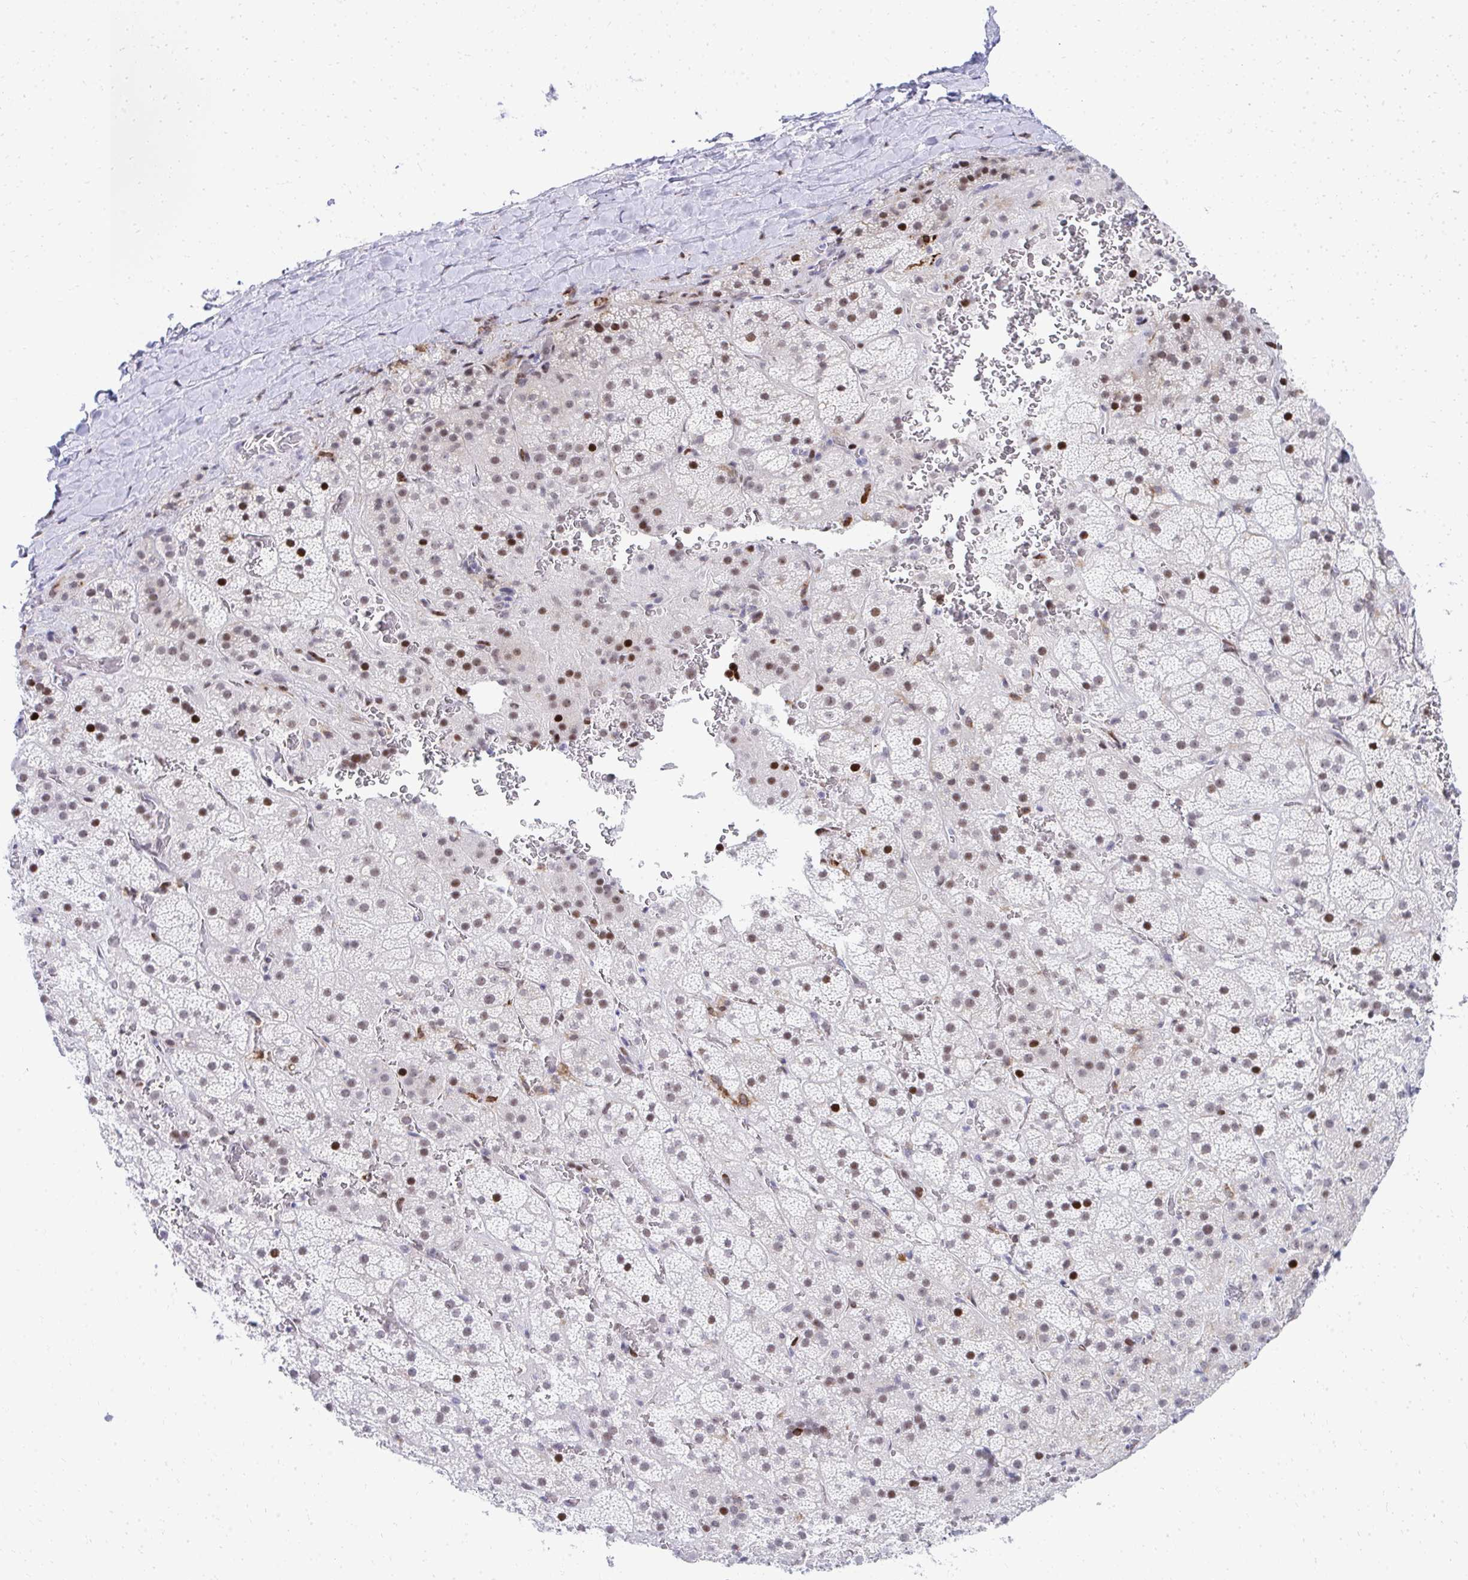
{"staining": {"intensity": "moderate", "quantity": "25%-75%", "location": "nuclear"}, "tissue": "adrenal gland", "cell_type": "Glandular cells", "image_type": "normal", "snomed": [{"axis": "morphology", "description": "Normal tissue, NOS"}, {"axis": "topography", "description": "Adrenal gland"}], "caption": "A brown stain shows moderate nuclear staining of a protein in glandular cells of benign adrenal gland. (DAB = brown stain, brightfield microscopy at high magnification).", "gene": "GLDN", "patient": {"sex": "male", "age": 57}}